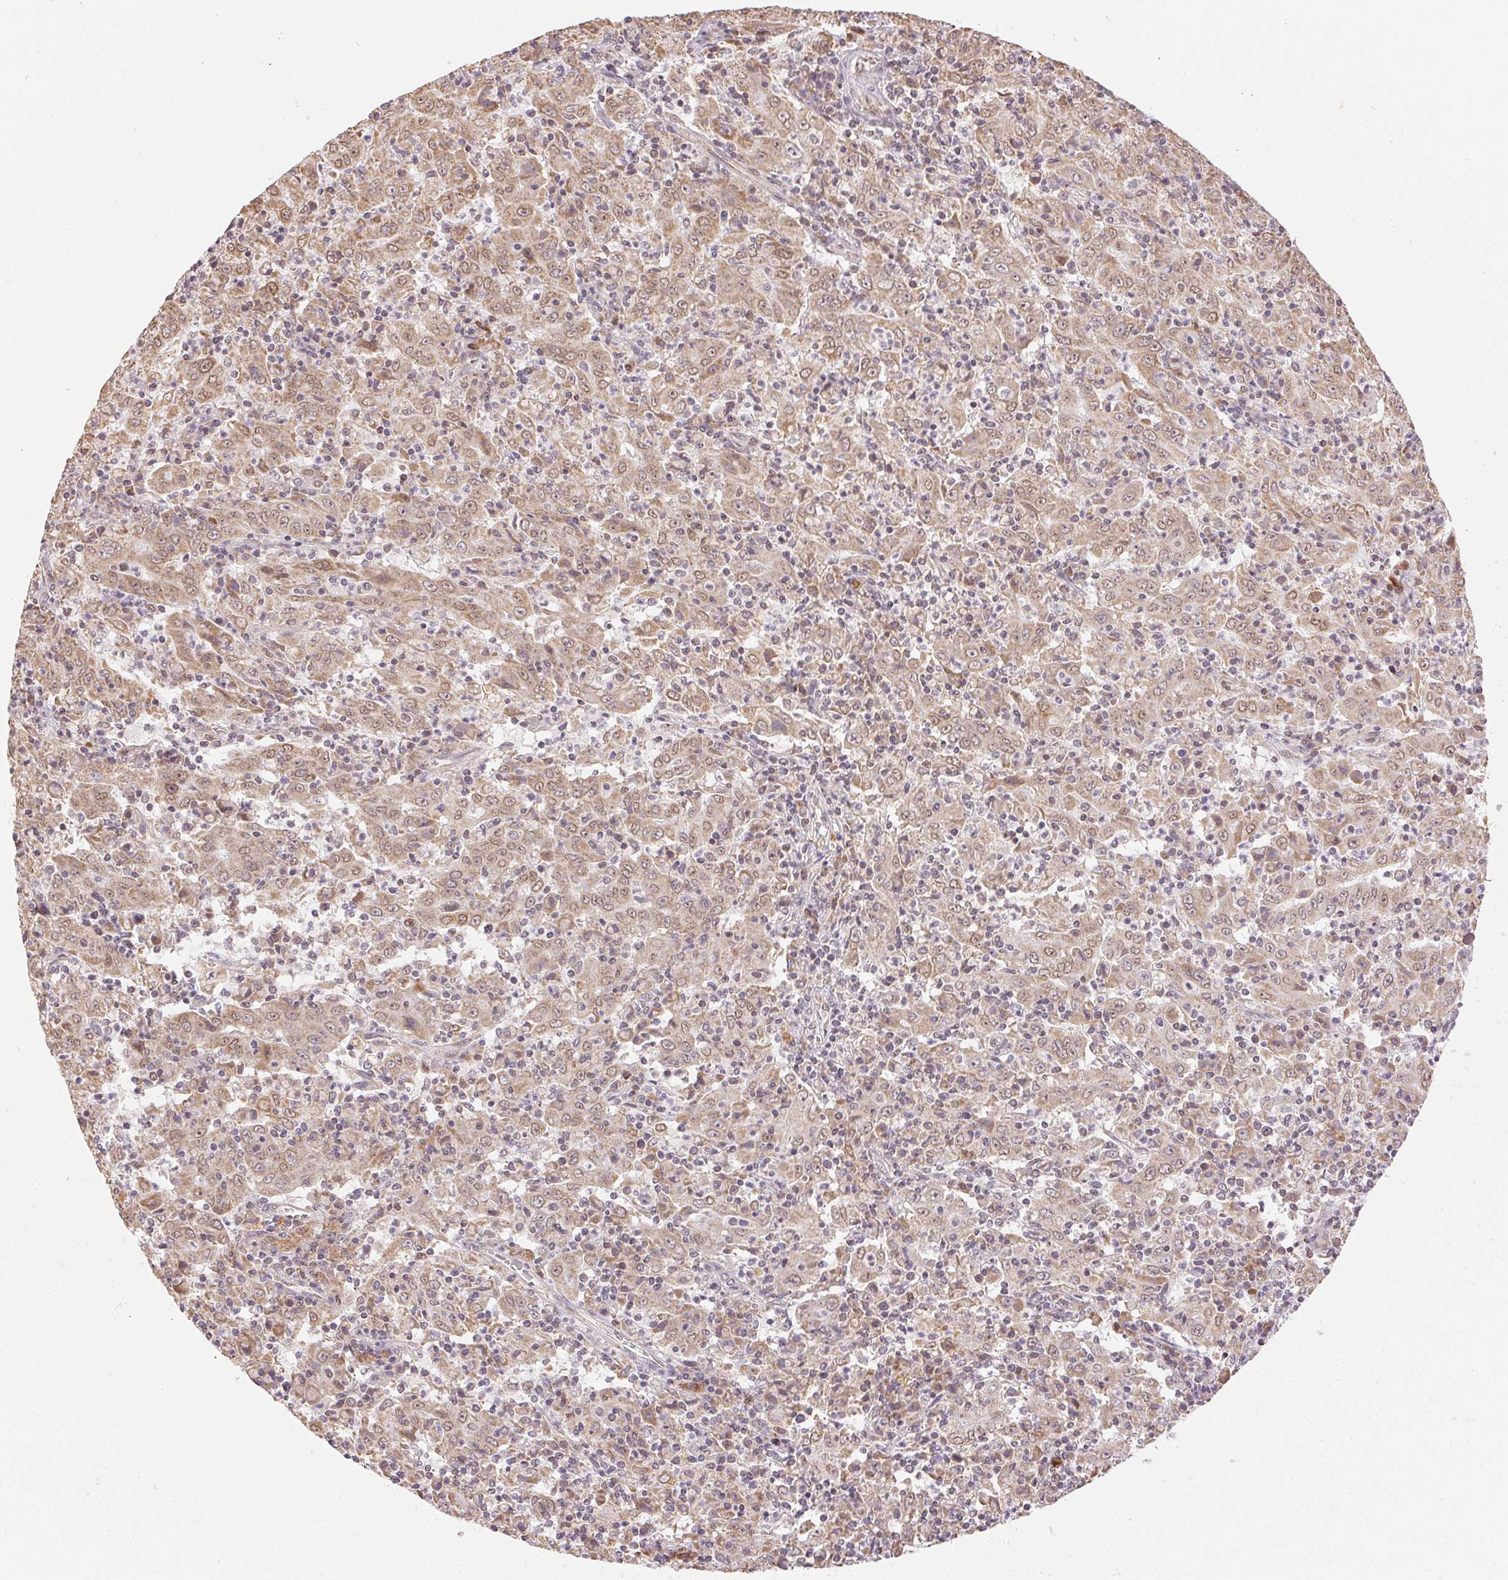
{"staining": {"intensity": "weak", "quantity": ">75%", "location": "cytoplasmic/membranous,nuclear"}, "tissue": "pancreatic cancer", "cell_type": "Tumor cells", "image_type": "cancer", "snomed": [{"axis": "morphology", "description": "Adenocarcinoma, NOS"}, {"axis": "topography", "description": "Pancreas"}], "caption": "There is low levels of weak cytoplasmic/membranous and nuclear staining in tumor cells of pancreatic cancer, as demonstrated by immunohistochemical staining (brown color).", "gene": "PIWIL4", "patient": {"sex": "male", "age": 63}}